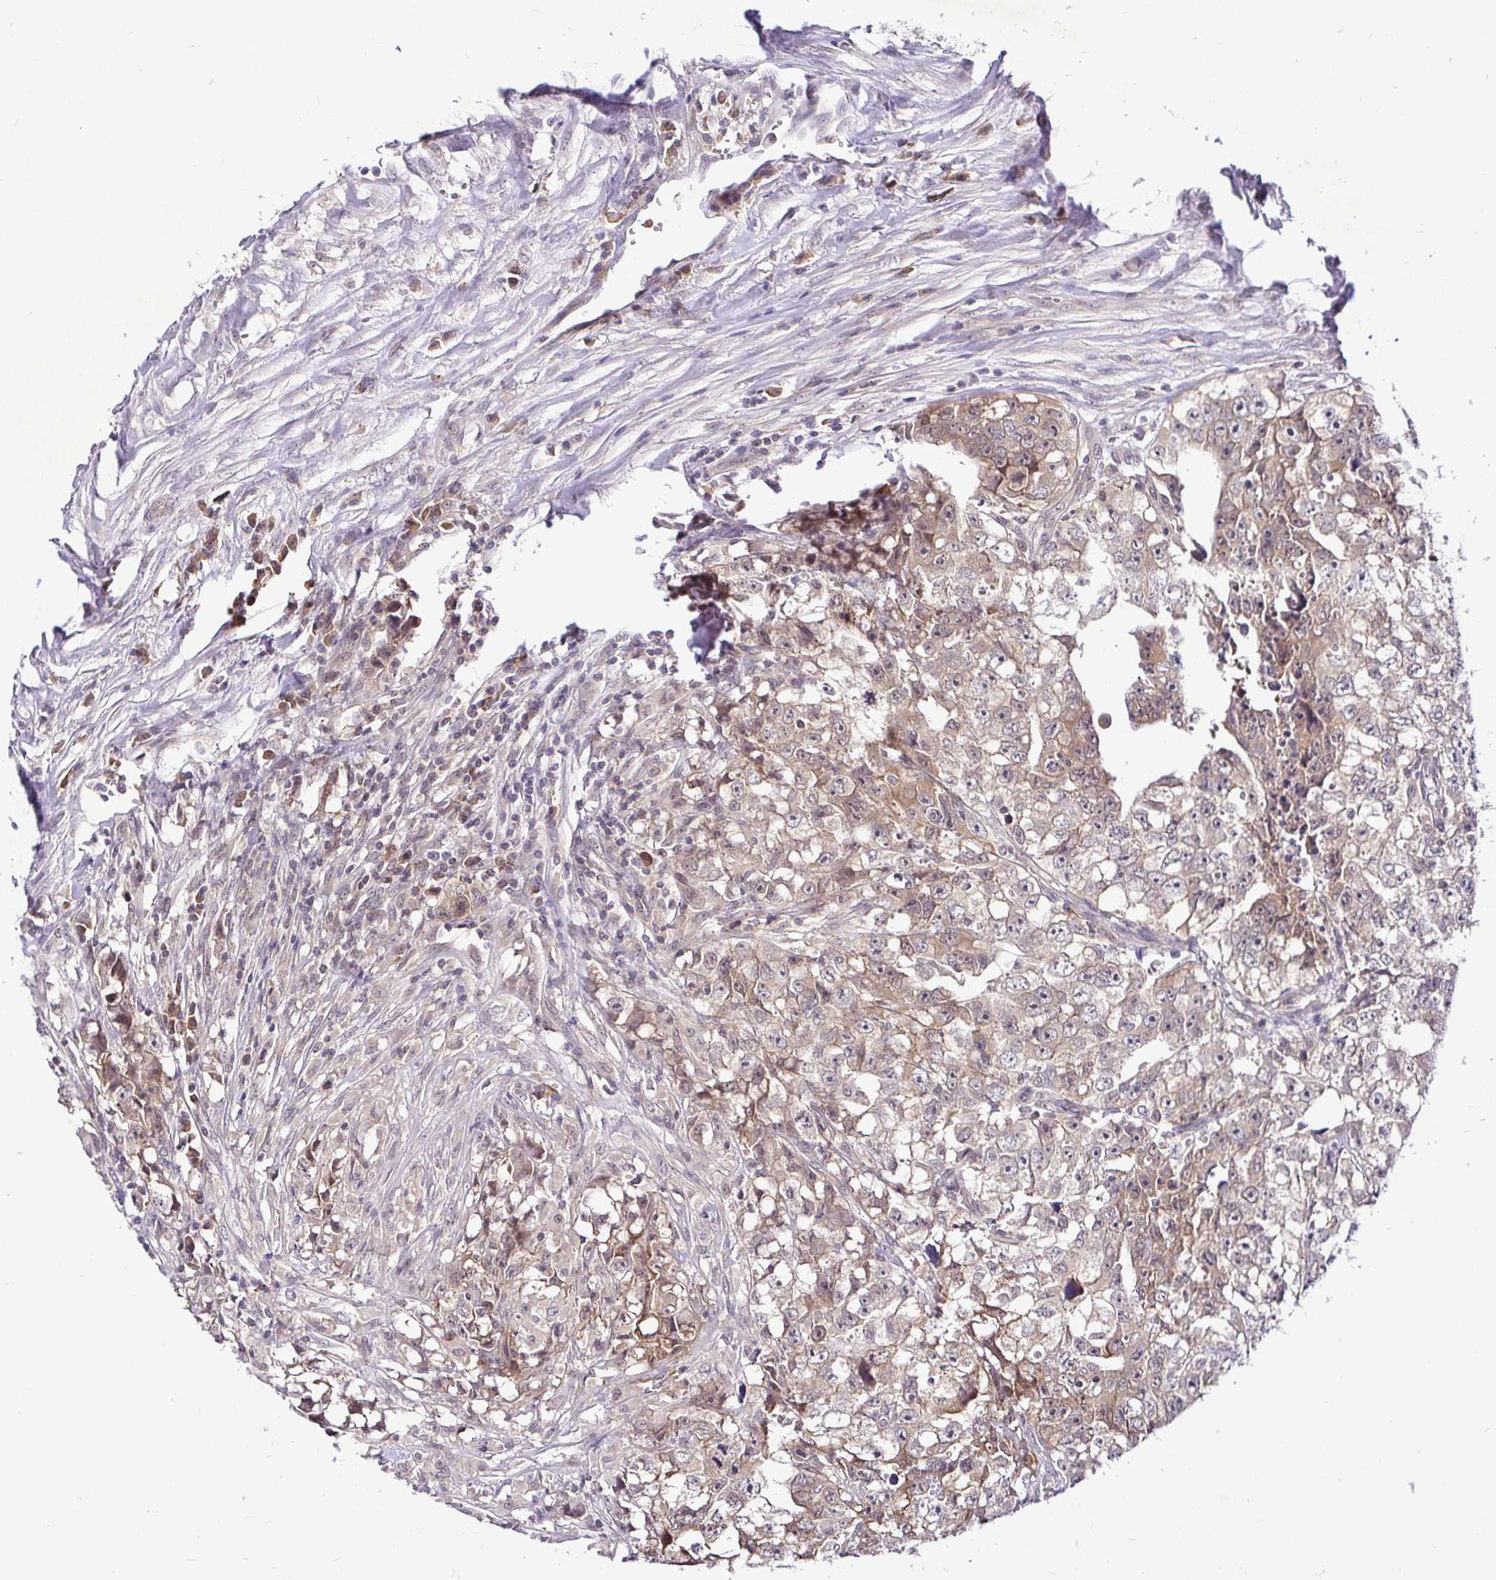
{"staining": {"intensity": "weak", "quantity": "25%-75%", "location": "cytoplasmic/membranous,nuclear"}, "tissue": "testis cancer", "cell_type": "Tumor cells", "image_type": "cancer", "snomed": [{"axis": "morphology", "description": "Carcinoma, Embryonal, NOS"}, {"axis": "morphology", "description": "Teratoma, malignant, NOS"}, {"axis": "topography", "description": "Testis"}], "caption": "Brown immunohistochemical staining in human testis embryonal carcinoma shows weak cytoplasmic/membranous and nuclear expression in about 25%-75% of tumor cells. Using DAB (brown) and hematoxylin (blue) stains, captured at high magnification using brightfield microscopy.", "gene": "UBE2M", "patient": {"sex": "male", "age": 24}}